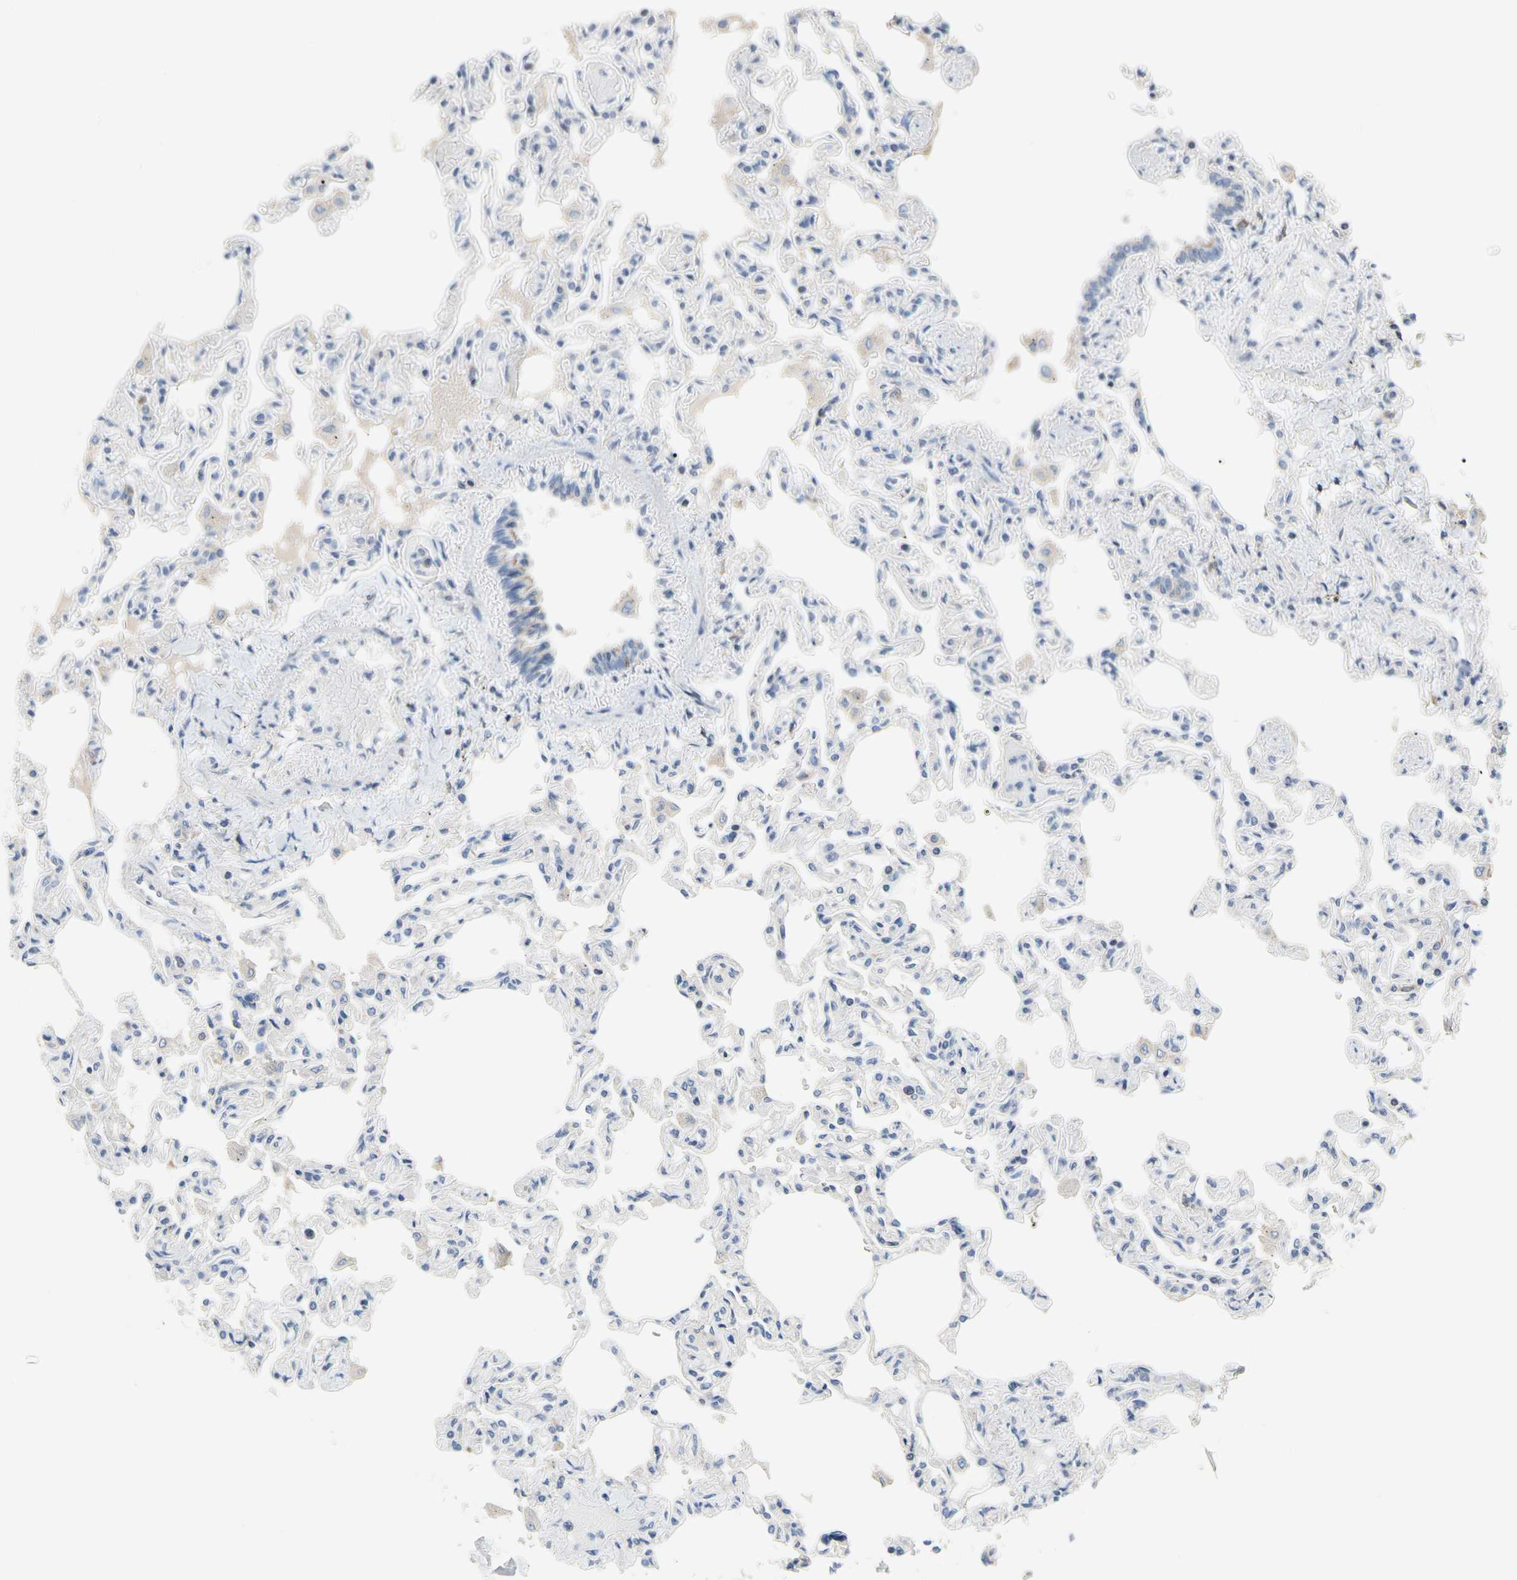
{"staining": {"intensity": "negative", "quantity": "none", "location": "none"}, "tissue": "lung", "cell_type": "Alveolar cells", "image_type": "normal", "snomed": [{"axis": "morphology", "description": "Normal tissue, NOS"}, {"axis": "topography", "description": "Lung"}], "caption": "Alveolar cells show no significant protein staining in benign lung.", "gene": "GAS6", "patient": {"sex": "male", "age": 21}}